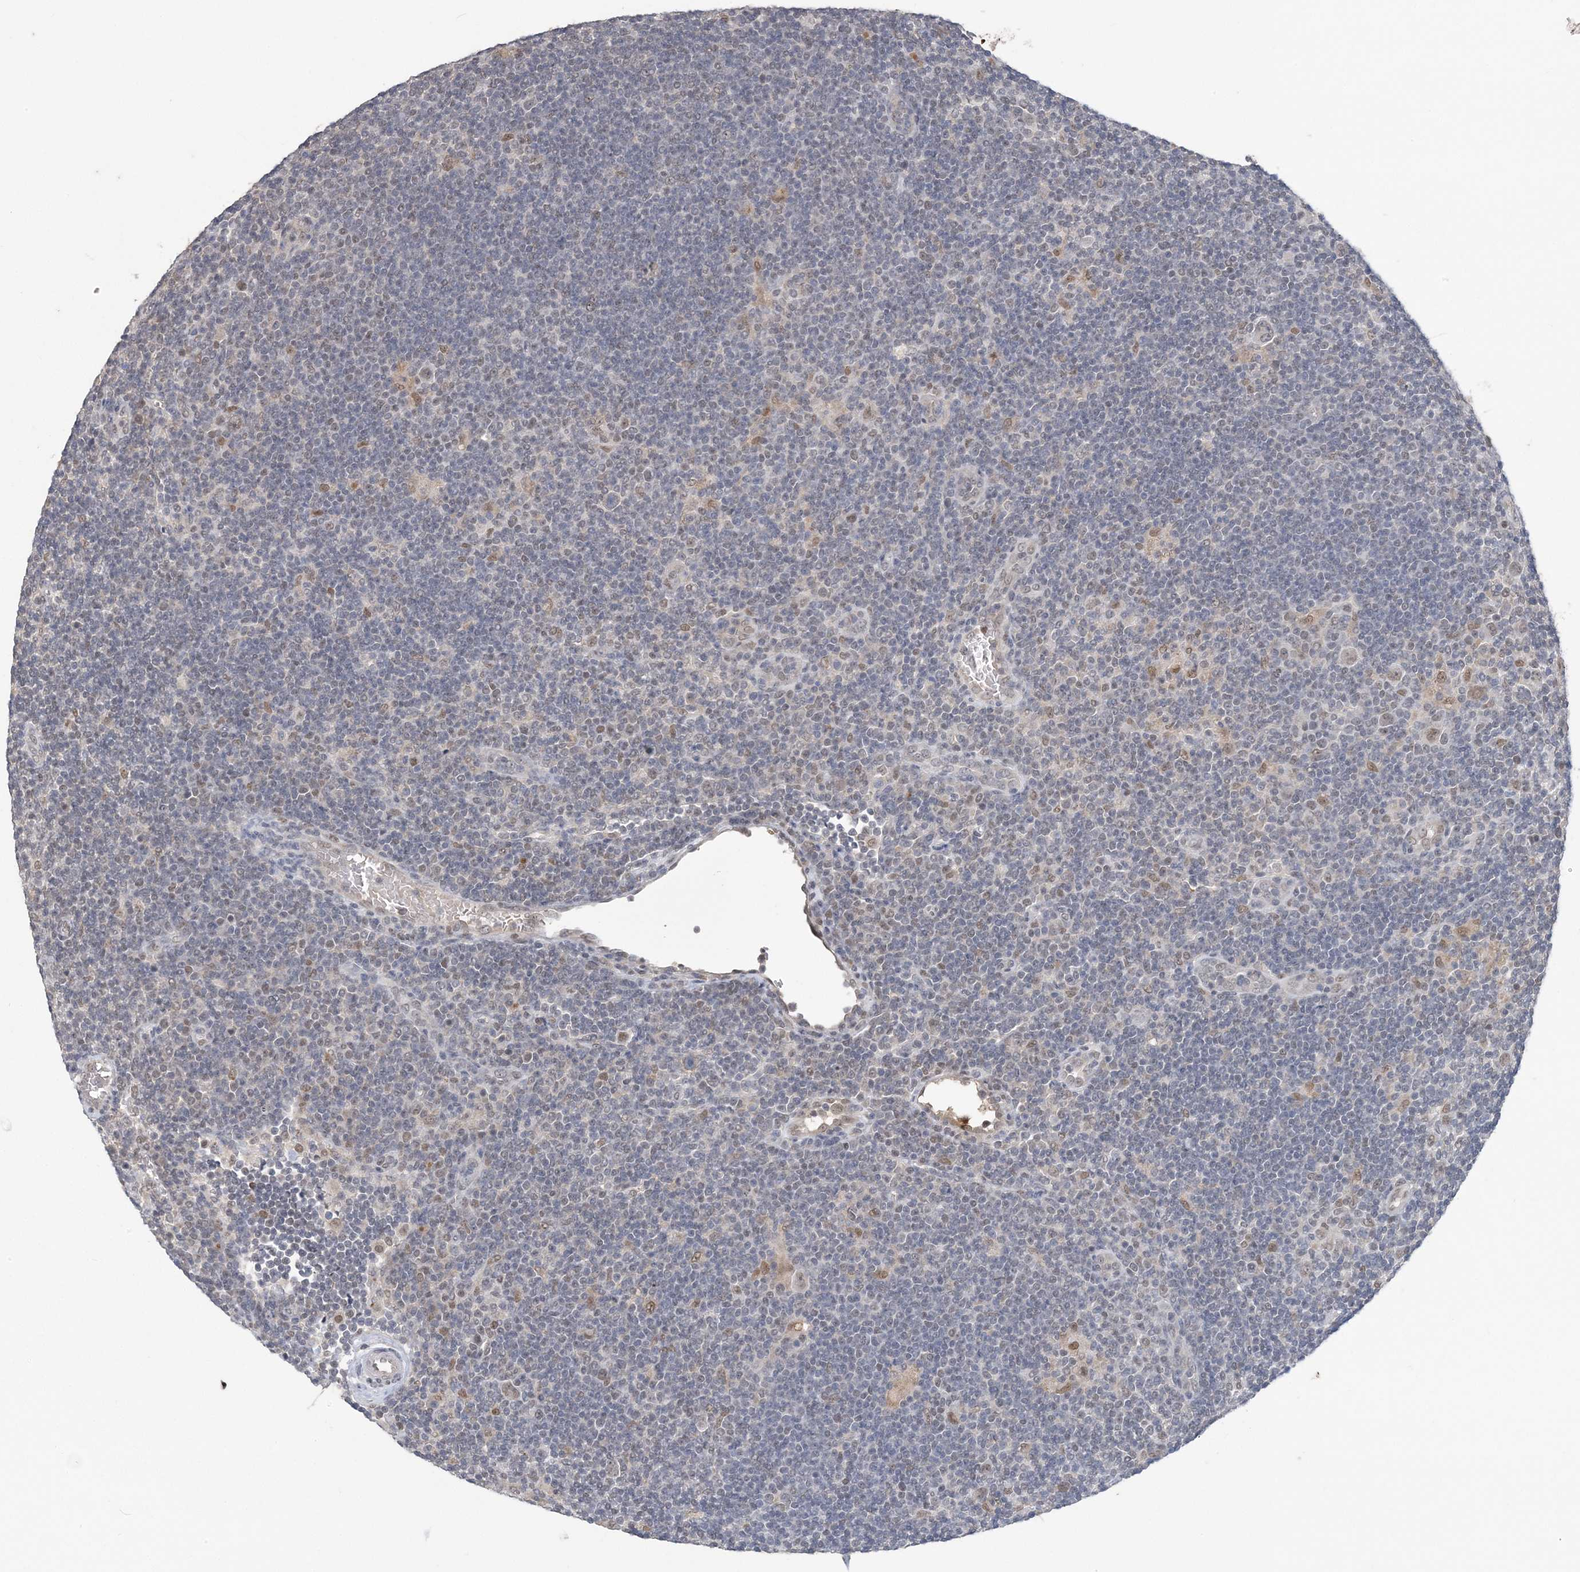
{"staining": {"intensity": "weak", "quantity": "<25%", "location": "nuclear"}, "tissue": "lymphoma", "cell_type": "Tumor cells", "image_type": "cancer", "snomed": [{"axis": "morphology", "description": "Hodgkin's disease, NOS"}, {"axis": "topography", "description": "Lymph node"}], "caption": "DAB (3,3'-diaminobenzidine) immunohistochemical staining of human Hodgkin's disease displays no significant positivity in tumor cells.", "gene": "ZBTB7A", "patient": {"sex": "female", "age": 57}}